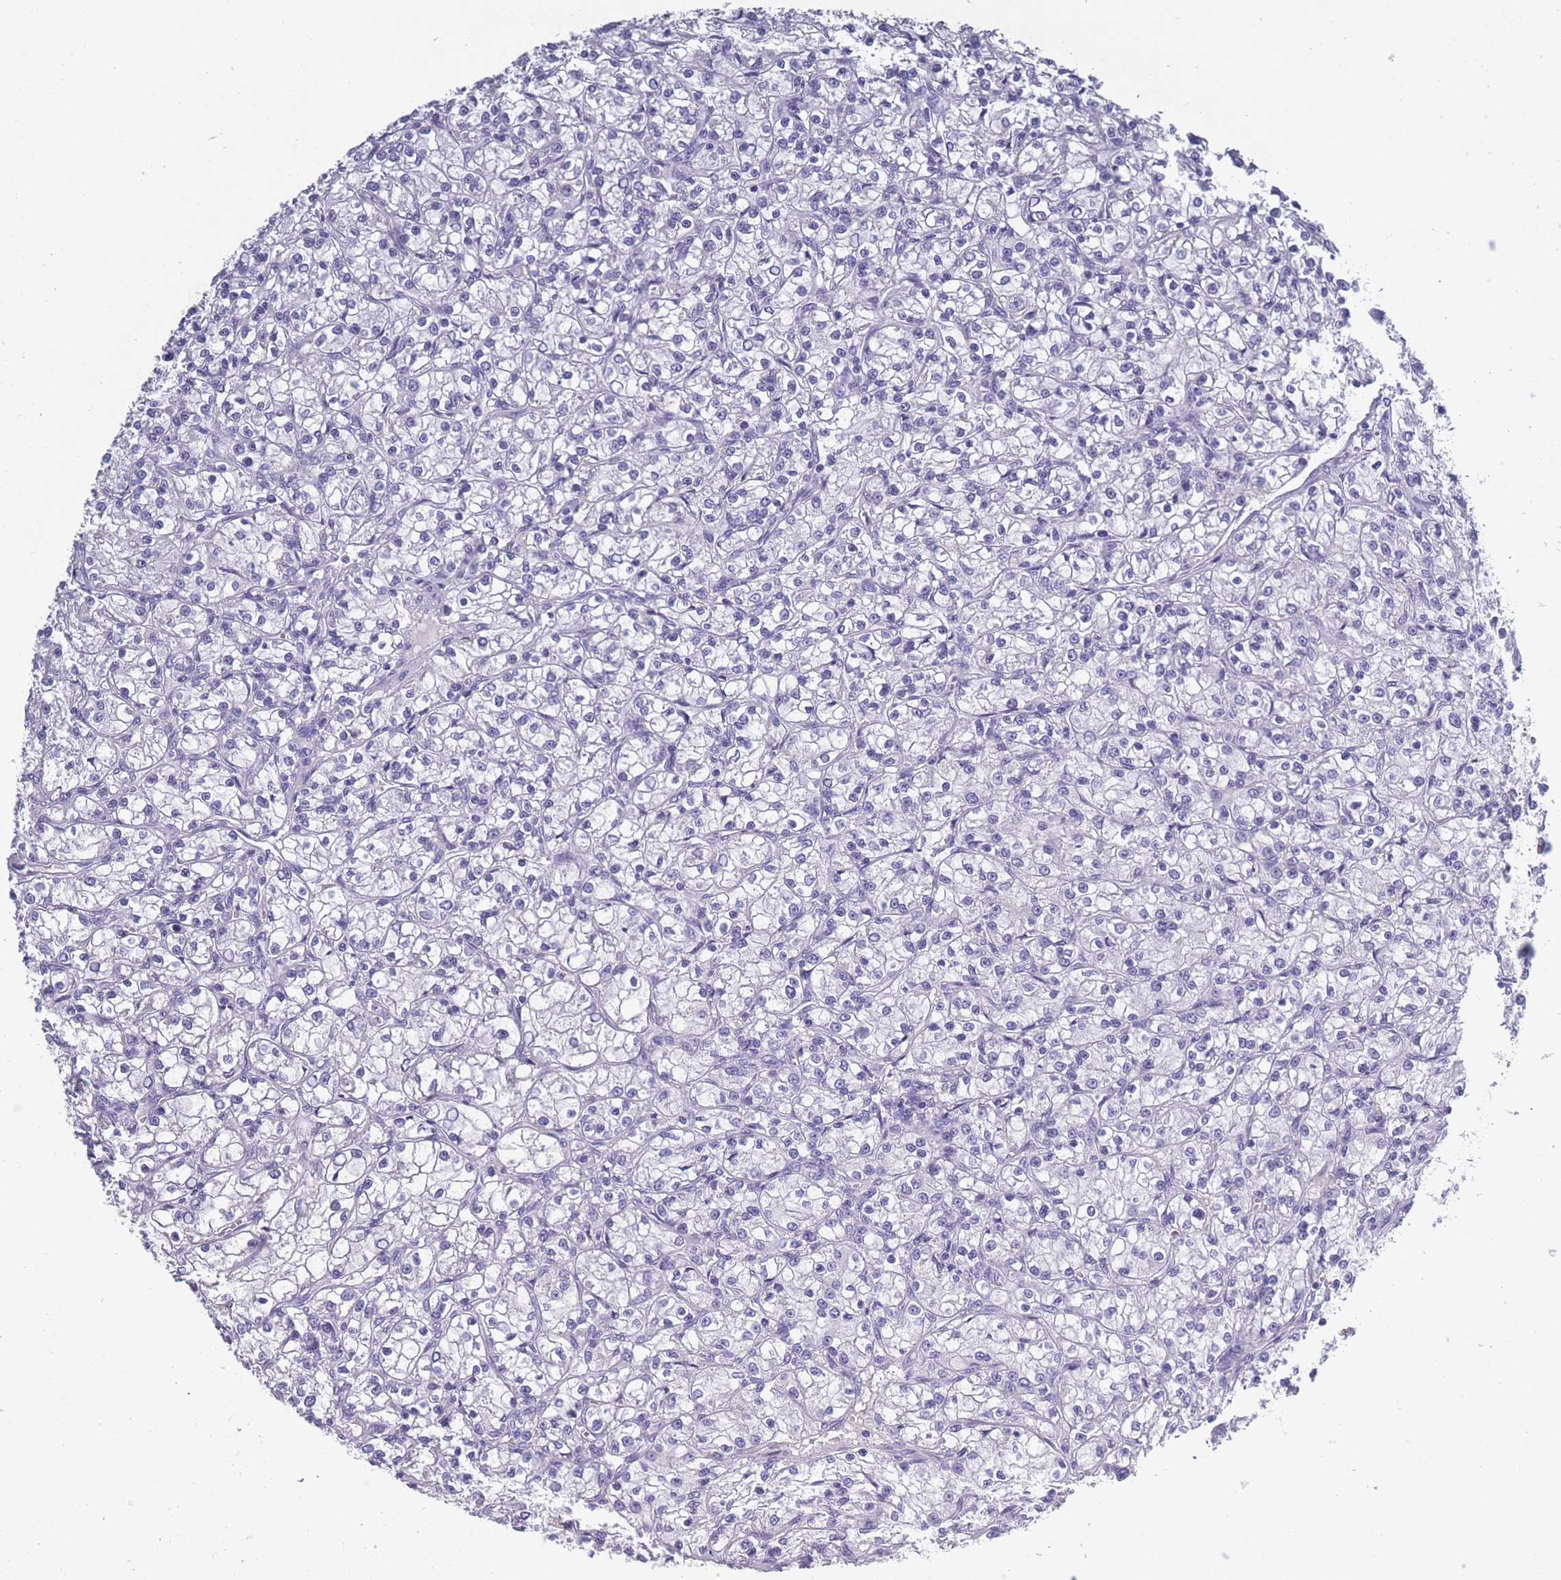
{"staining": {"intensity": "negative", "quantity": "none", "location": "none"}, "tissue": "renal cancer", "cell_type": "Tumor cells", "image_type": "cancer", "snomed": [{"axis": "morphology", "description": "Adenocarcinoma, NOS"}, {"axis": "topography", "description": "Kidney"}], "caption": "This is an immunohistochemistry (IHC) histopathology image of adenocarcinoma (renal). There is no expression in tumor cells.", "gene": "OR4C5", "patient": {"sex": "female", "age": 59}}